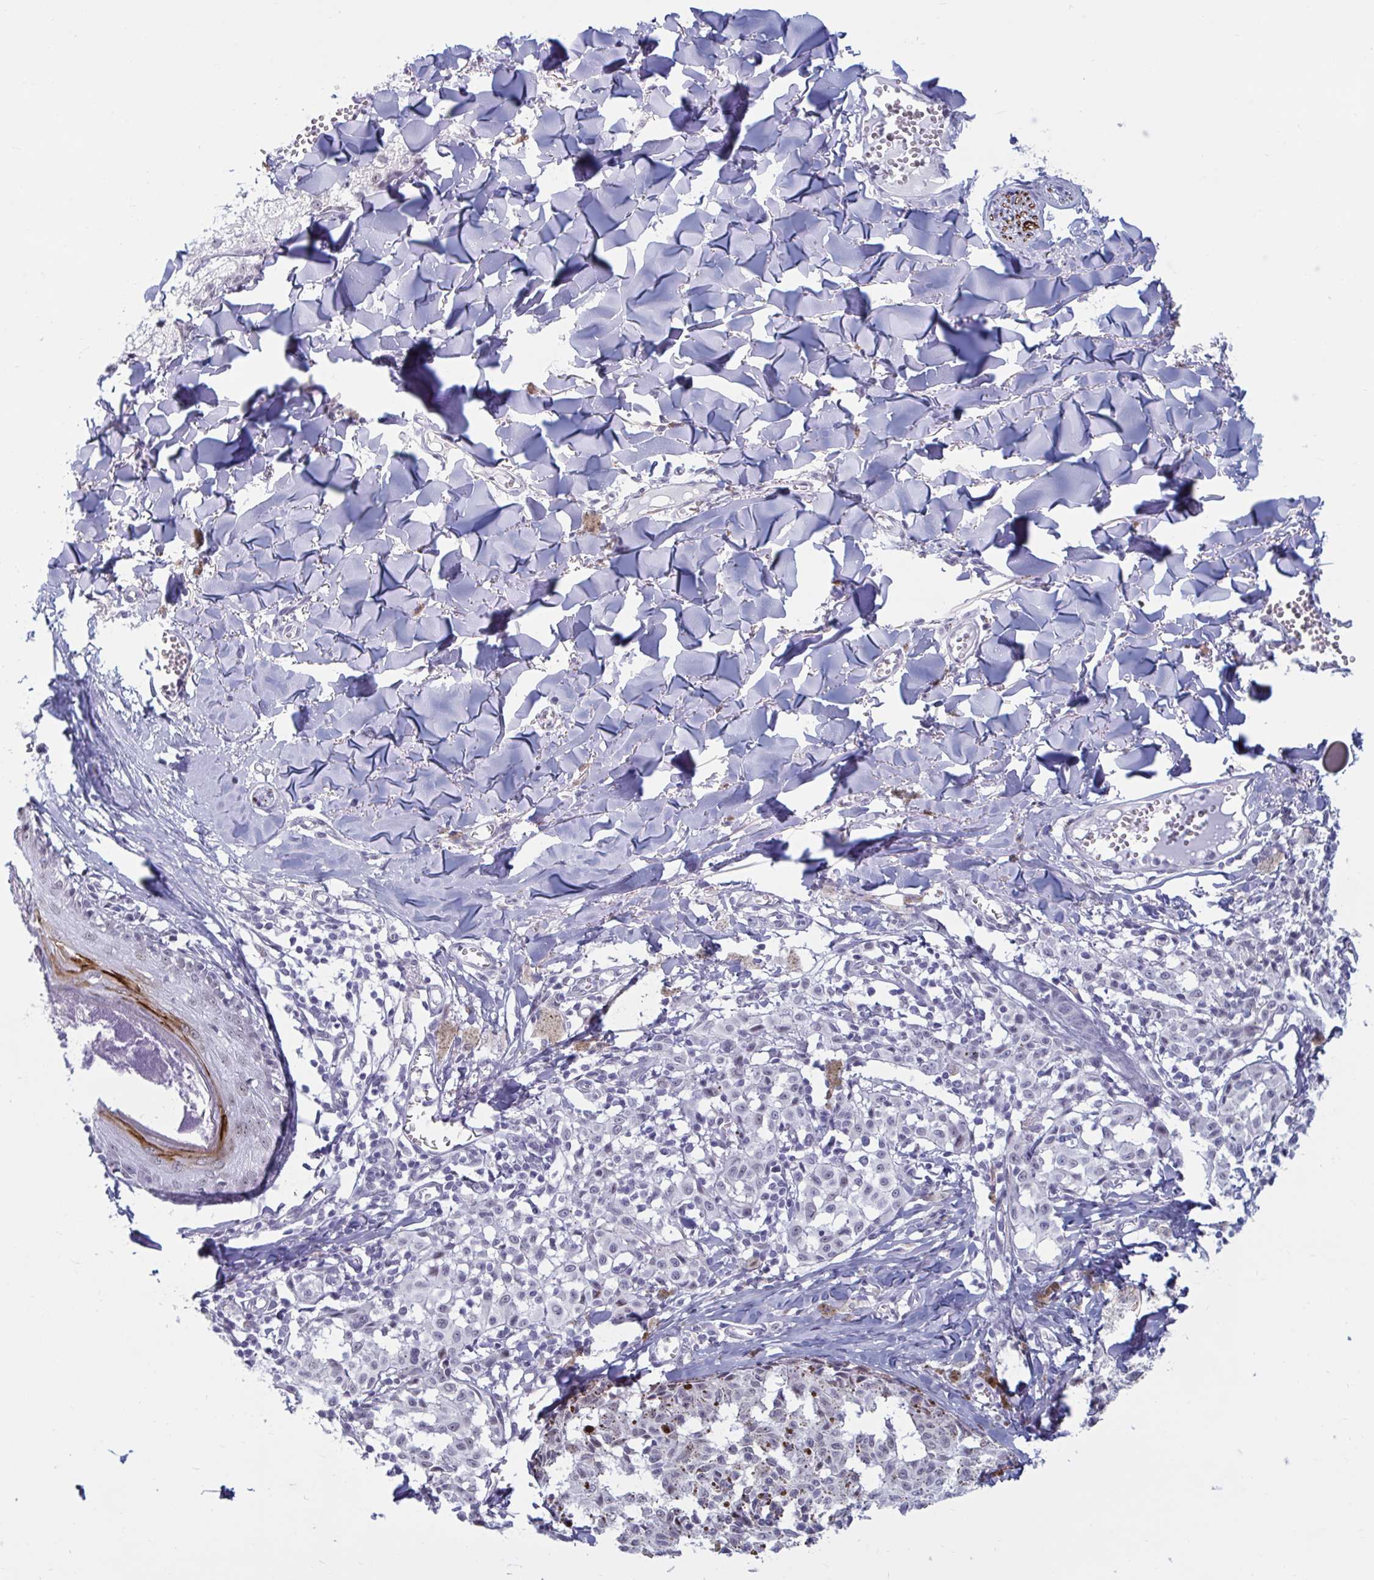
{"staining": {"intensity": "negative", "quantity": "none", "location": "none"}, "tissue": "melanoma", "cell_type": "Tumor cells", "image_type": "cancer", "snomed": [{"axis": "morphology", "description": "Malignant melanoma, NOS"}, {"axis": "topography", "description": "Skin"}], "caption": "A photomicrograph of human melanoma is negative for staining in tumor cells. The staining was performed using DAB (3,3'-diaminobenzidine) to visualize the protein expression in brown, while the nuclei were stained in blue with hematoxylin (Magnification: 20x).", "gene": "MSMB", "patient": {"sex": "female", "age": 43}}